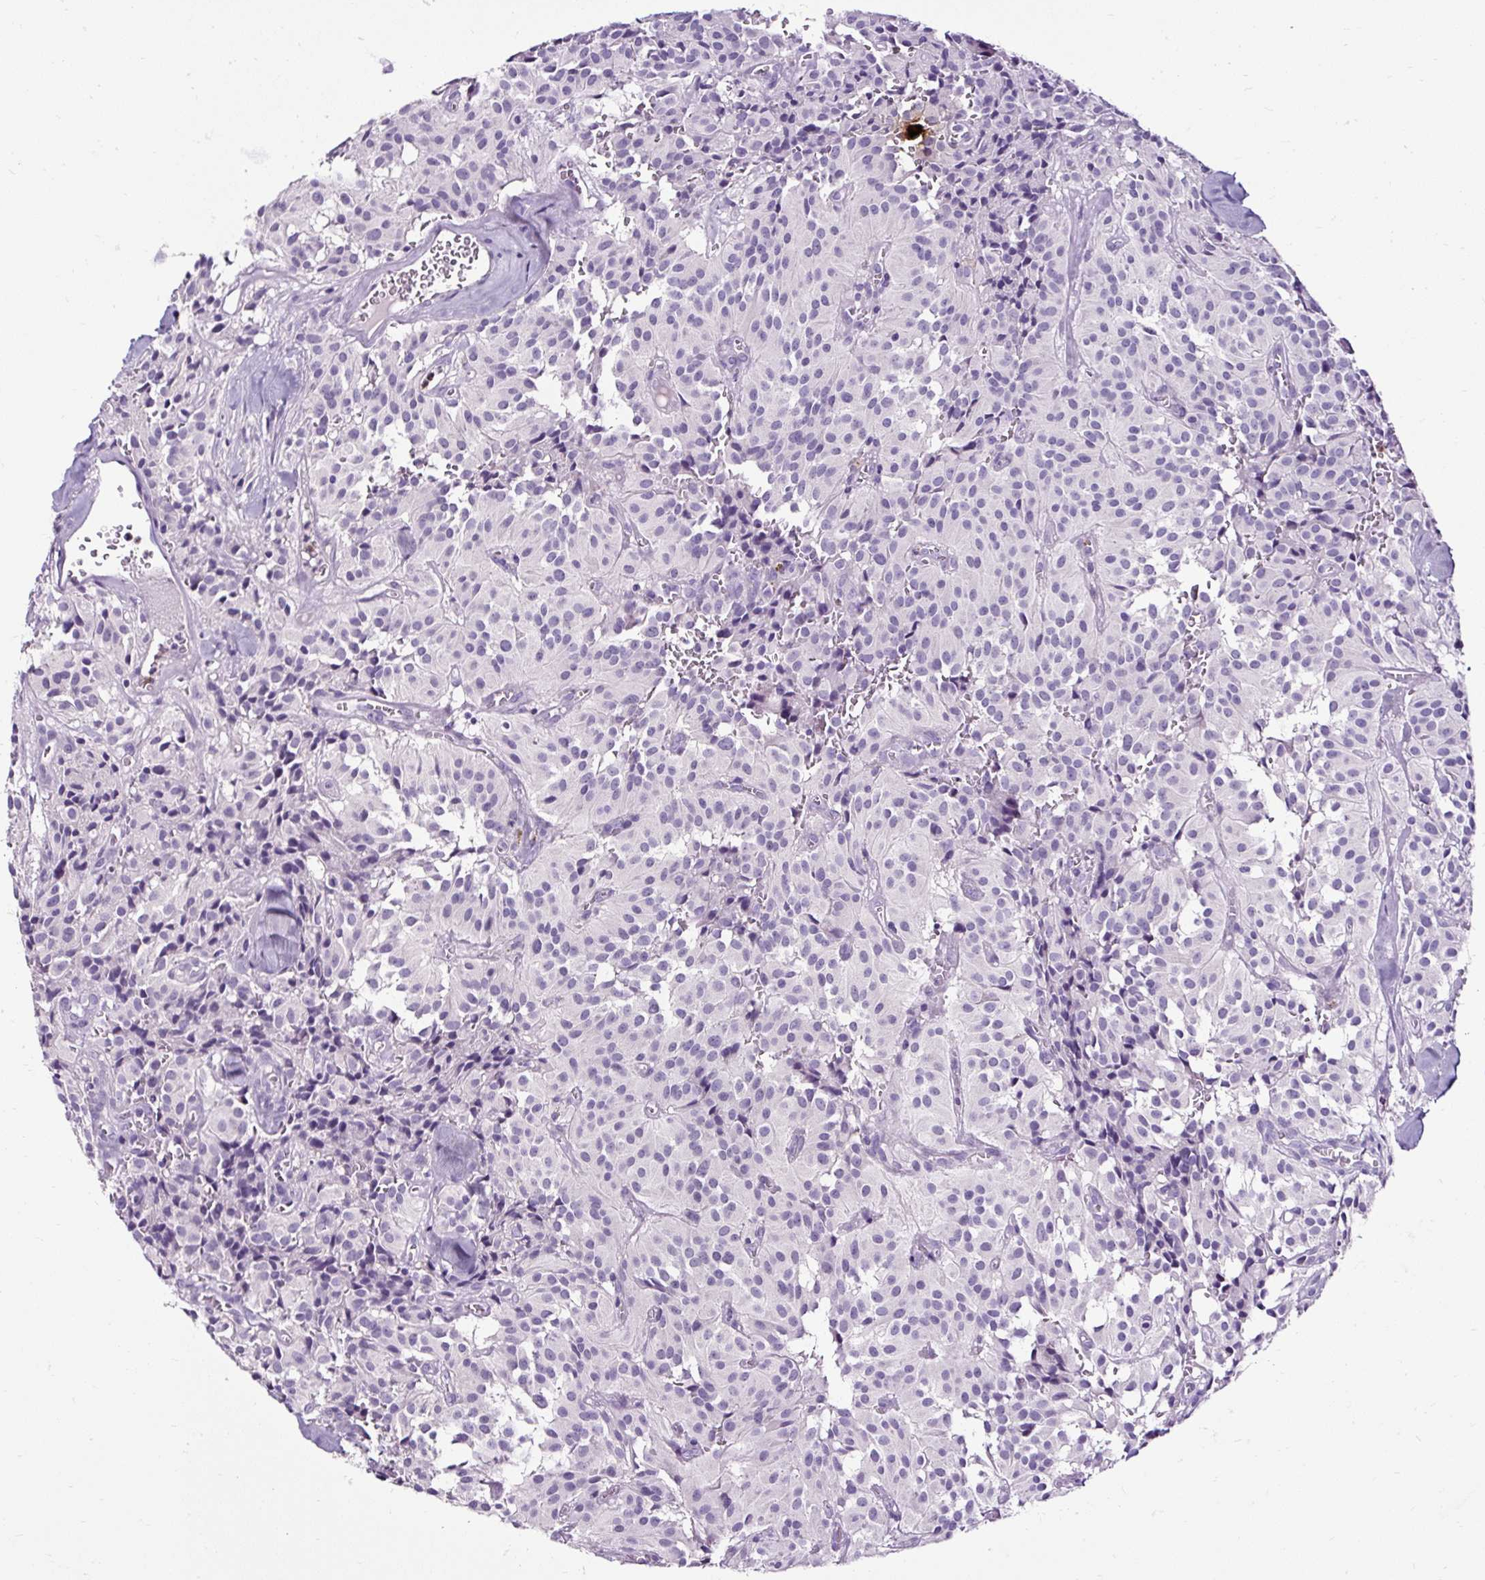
{"staining": {"intensity": "negative", "quantity": "none", "location": "none"}, "tissue": "glioma", "cell_type": "Tumor cells", "image_type": "cancer", "snomed": [{"axis": "morphology", "description": "Glioma, malignant, Low grade"}, {"axis": "topography", "description": "Brain"}], "caption": "Protein analysis of malignant glioma (low-grade) demonstrates no significant staining in tumor cells.", "gene": "SLC7A8", "patient": {"sex": "male", "age": 42}}